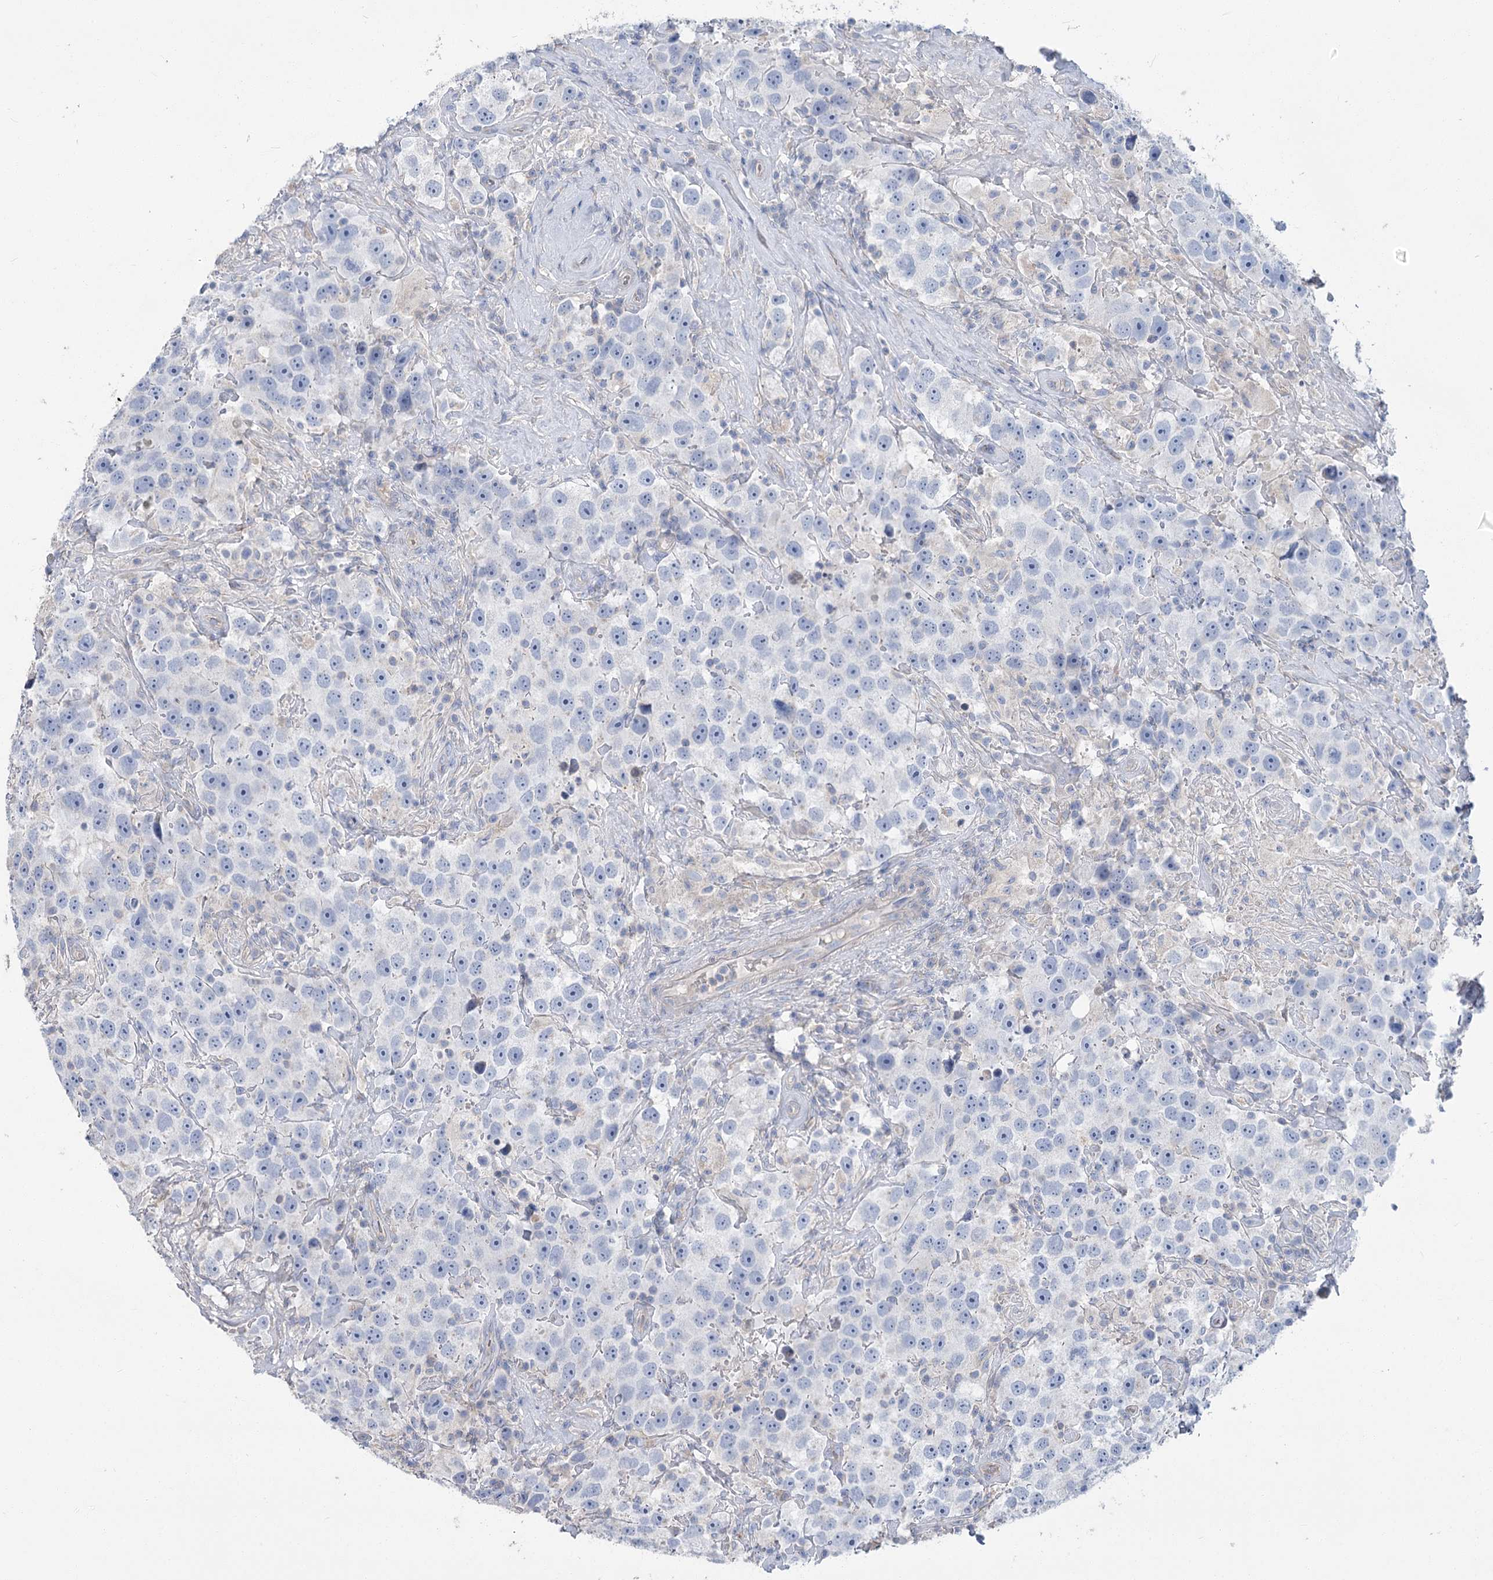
{"staining": {"intensity": "negative", "quantity": "none", "location": "none"}, "tissue": "testis cancer", "cell_type": "Tumor cells", "image_type": "cancer", "snomed": [{"axis": "morphology", "description": "Seminoma, NOS"}, {"axis": "topography", "description": "Testis"}], "caption": "Immunohistochemistry (IHC) image of neoplastic tissue: human seminoma (testis) stained with DAB (3,3'-diaminobenzidine) shows no significant protein positivity in tumor cells.", "gene": "SLC9A3", "patient": {"sex": "male", "age": 49}}